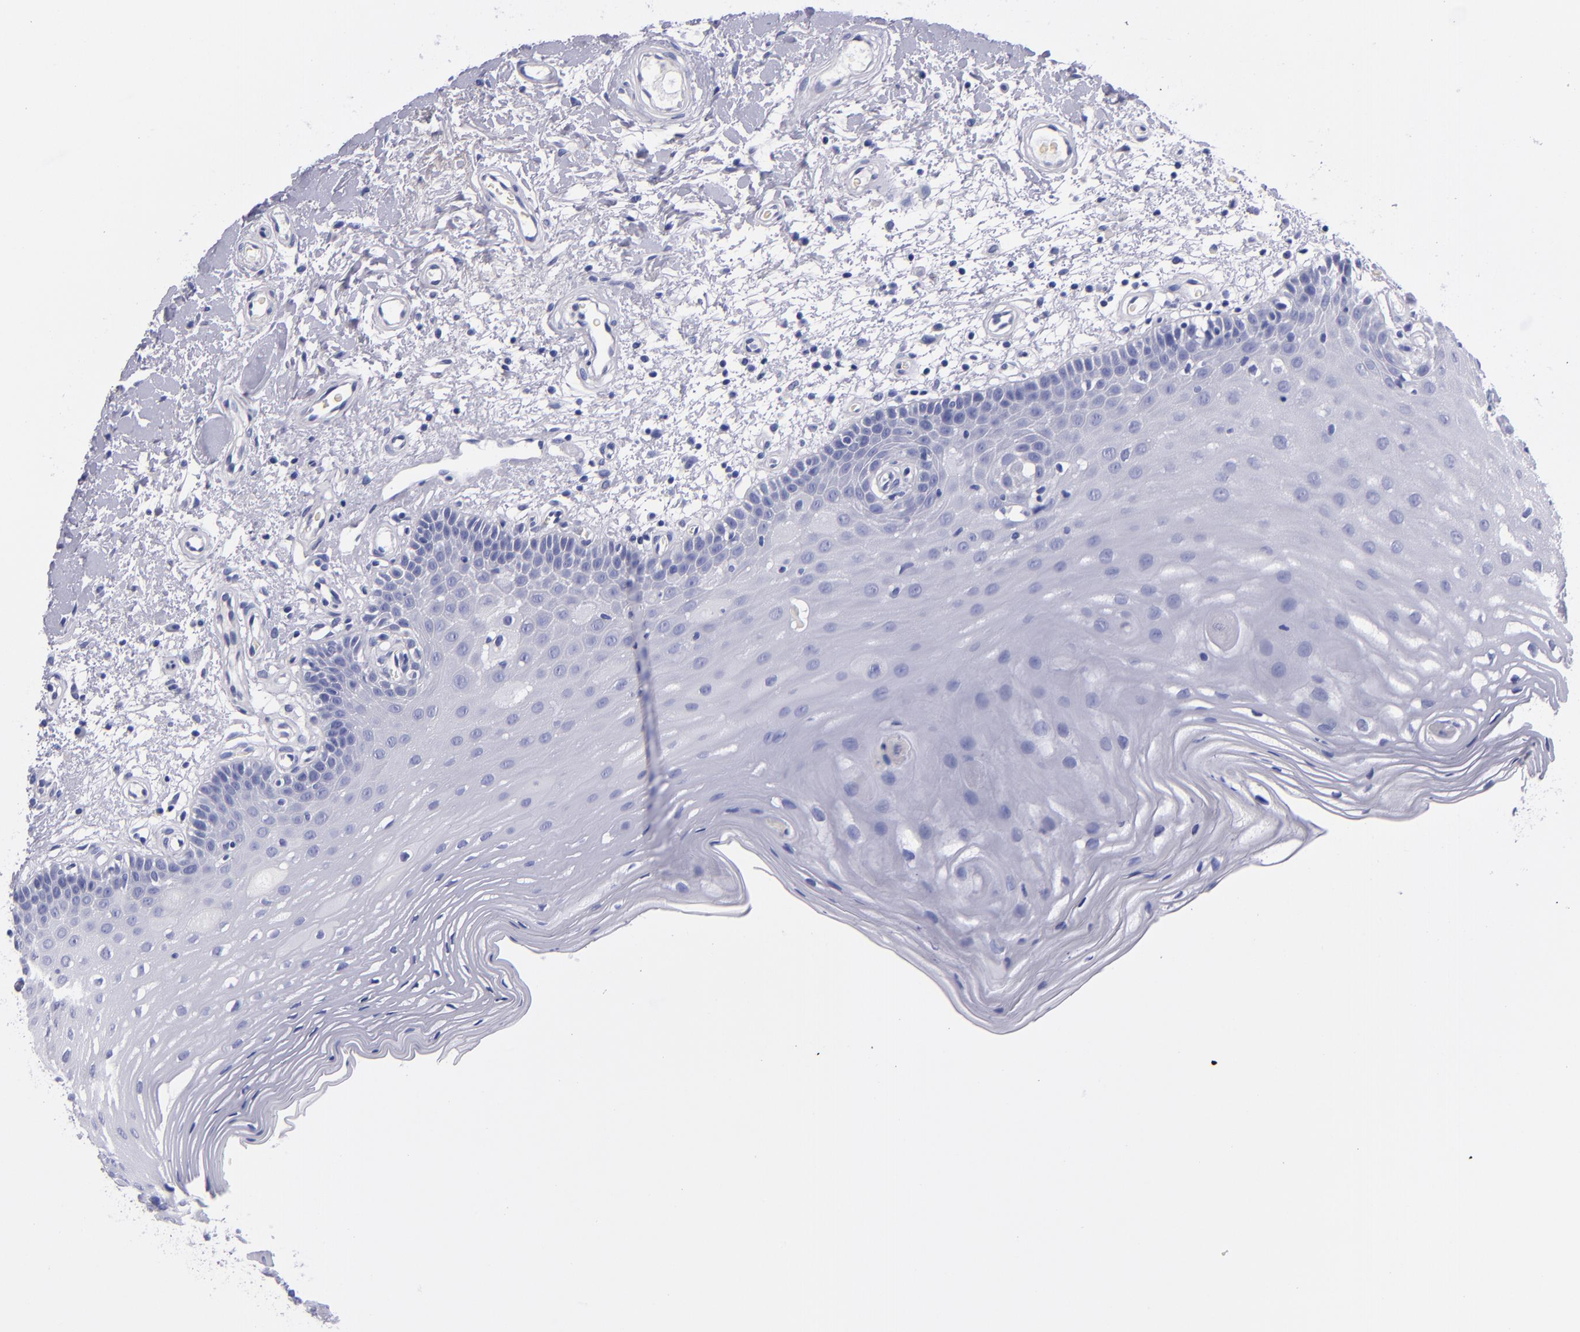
{"staining": {"intensity": "negative", "quantity": "none", "location": "none"}, "tissue": "oral mucosa", "cell_type": "Squamous epithelial cells", "image_type": "normal", "snomed": [{"axis": "morphology", "description": "Normal tissue, NOS"}, {"axis": "morphology", "description": "Squamous cell carcinoma, NOS"}, {"axis": "topography", "description": "Skeletal muscle"}, {"axis": "topography", "description": "Oral tissue"}, {"axis": "topography", "description": "Head-Neck"}], "caption": "A high-resolution photomicrograph shows immunohistochemistry staining of unremarkable oral mucosa, which shows no significant staining in squamous epithelial cells. (Brightfield microscopy of DAB IHC at high magnification).", "gene": "NOS3", "patient": {"sex": "male", "age": 71}}